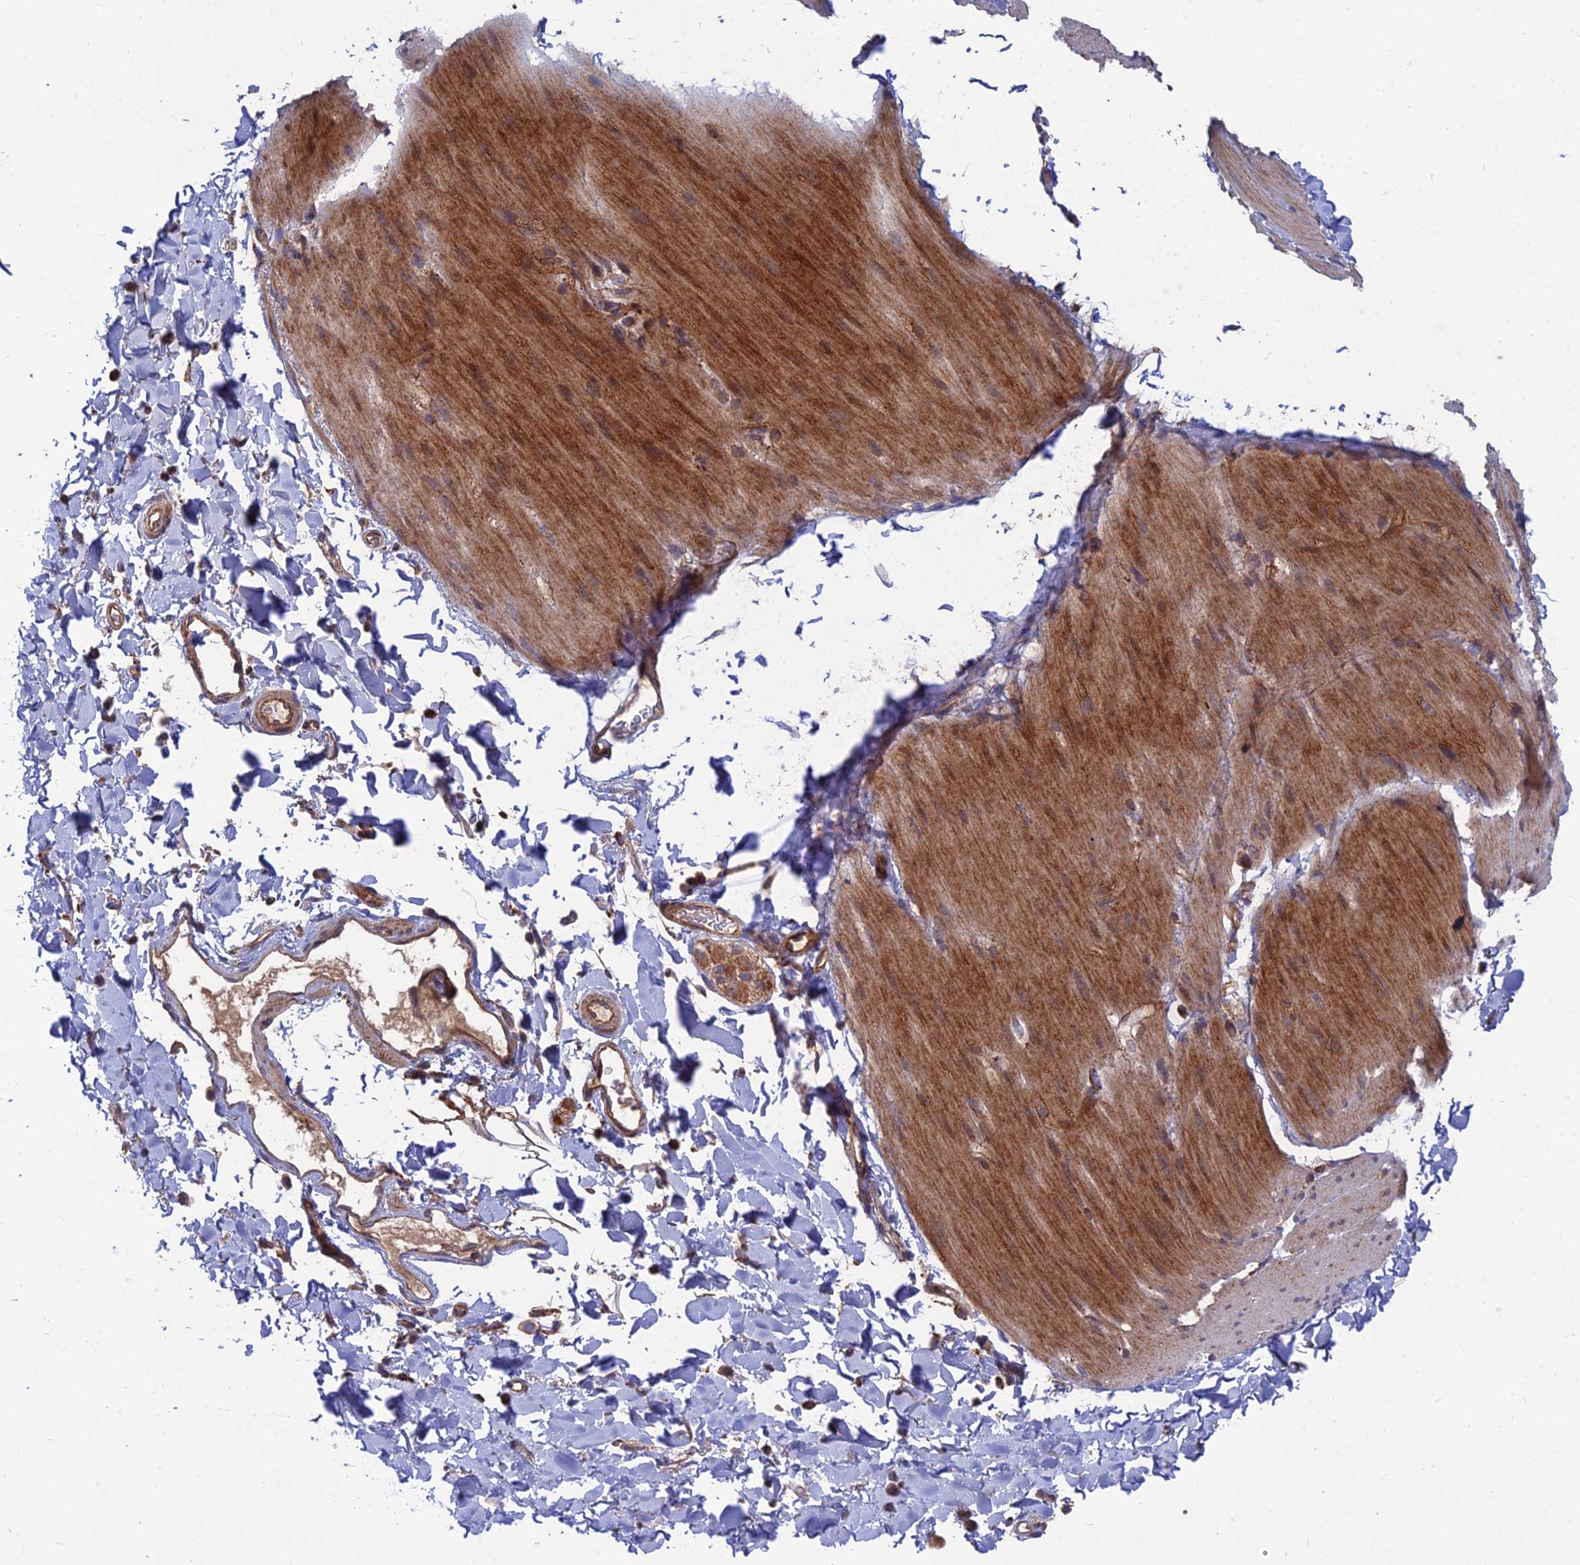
{"staining": {"intensity": "moderate", "quantity": ">75%", "location": "cytoplasmic/membranous"}, "tissue": "smooth muscle", "cell_type": "Smooth muscle cells", "image_type": "normal", "snomed": [{"axis": "morphology", "description": "Normal tissue, NOS"}, {"axis": "topography", "description": "Smooth muscle"}, {"axis": "topography", "description": "Small intestine"}], "caption": "Smooth muscle cells demonstrate moderate cytoplasmic/membranous staining in about >75% of cells in benign smooth muscle.", "gene": "RIC8B", "patient": {"sex": "female", "age": 84}}